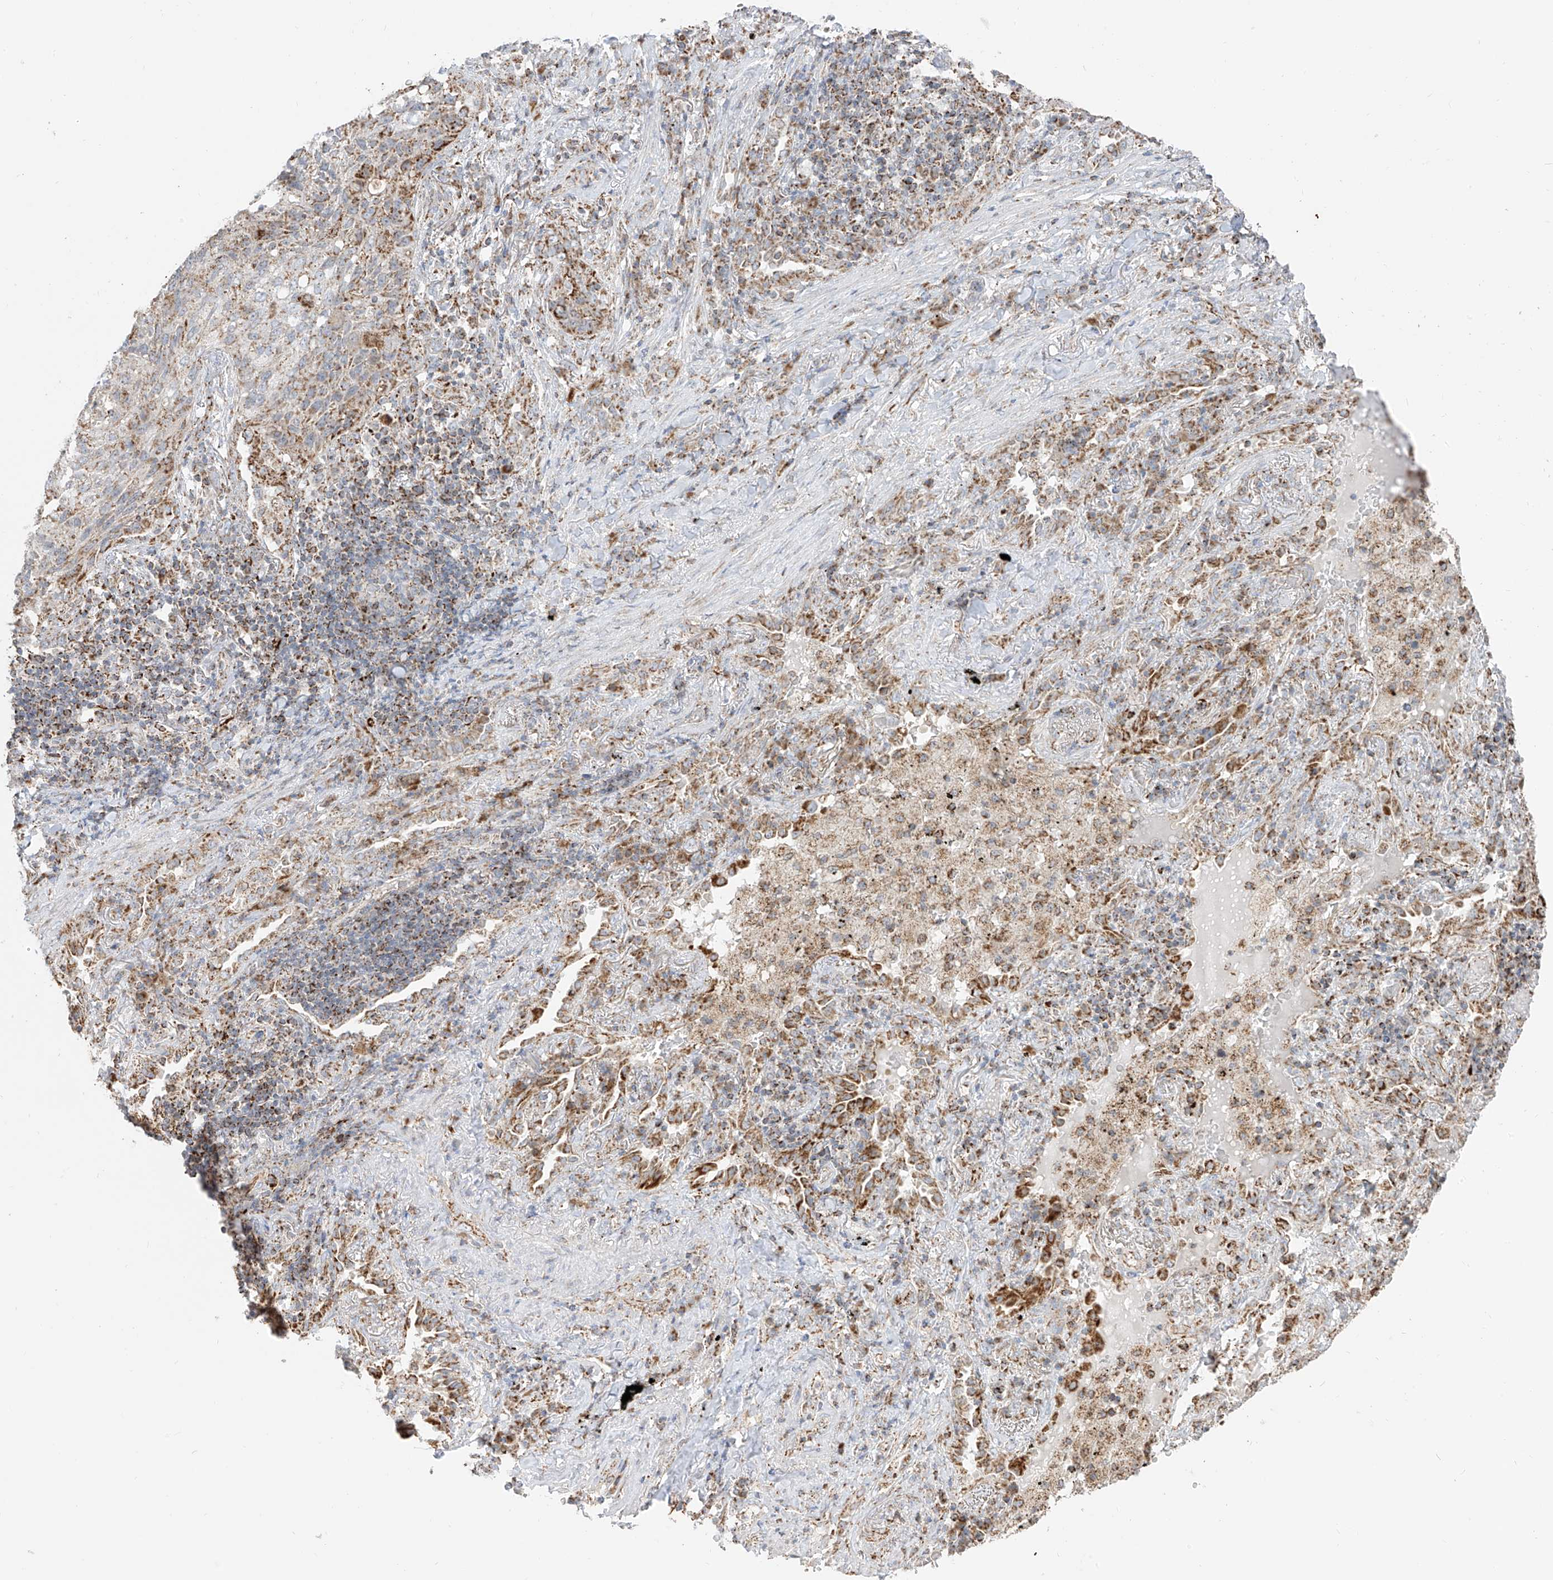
{"staining": {"intensity": "moderate", "quantity": "25%-75%", "location": "cytoplasmic/membranous"}, "tissue": "lung cancer", "cell_type": "Tumor cells", "image_type": "cancer", "snomed": [{"axis": "morphology", "description": "Squamous cell carcinoma, NOS"}, {"axis": "topography", "description": "Lung"}], "caption": "A brown stain highlights moderate cytoplasmic/membranous staining of a protein in human squamous cell carcinoma (lung) tumor cells. (DAB IHC with brightfield microscopy, high magnification).", "gene": "ETHE1", "patient": {"sex": "female", "age": 63}}